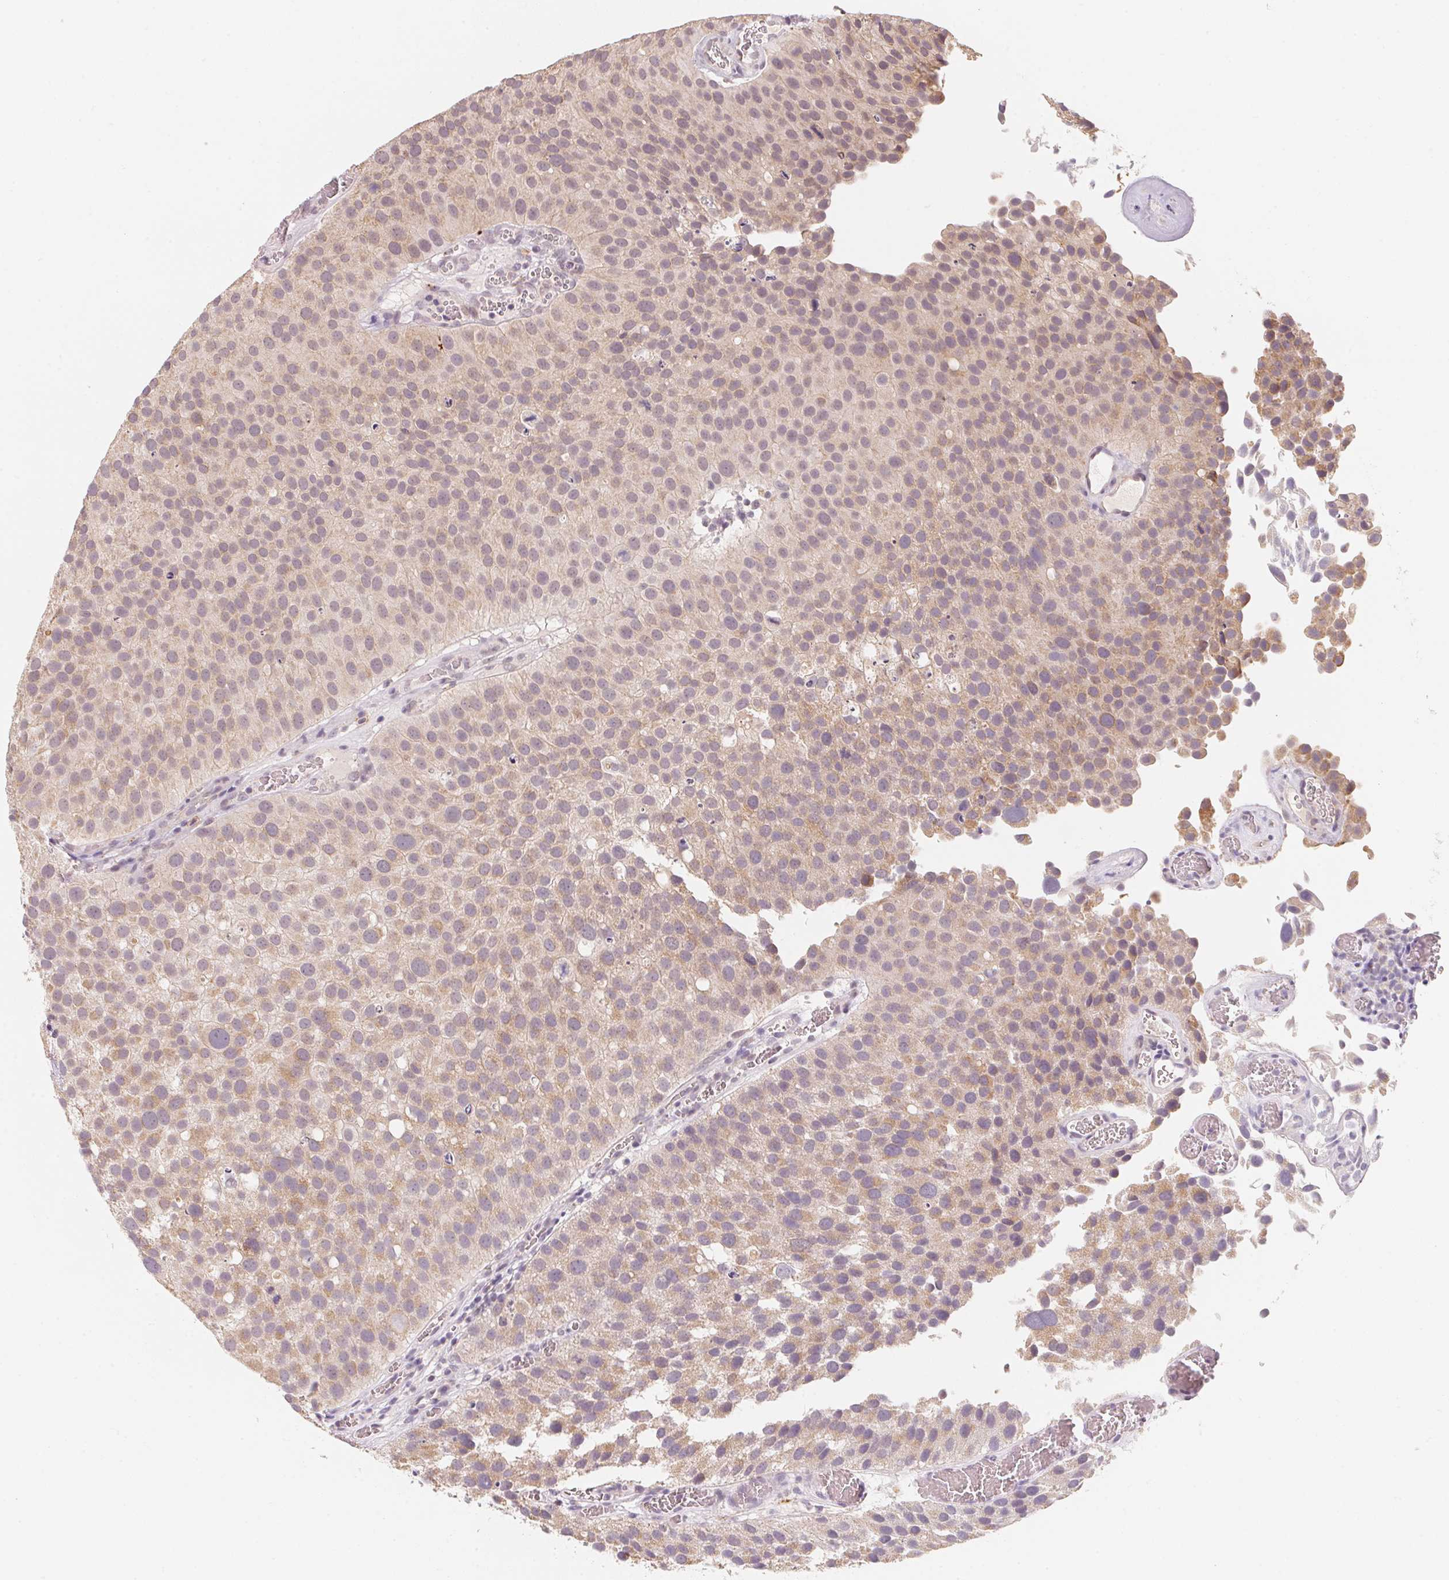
{"staining": {"intensity": "weak", "quantity": "25%-75%", "location": "cytoplasmic/membranous"}, "tissue": "urothelial cancer", "cell_type": "Tumor cells", "image_type": "cancer", "snomed": [{"axis": "morphology", "description": "Urothelial carcinoma, Low grade"}, {"axis": "topography", "description": "Urinary bladder"}], "caption": "There is low levels of weak cytoplasmic/membranous positivity in tumor cells of urothelial cancer, as demonstrated by immunohistochemical staining (brown color).", "gene": "ANKRD31", "patient": {"sex": "female", "age": 69}}